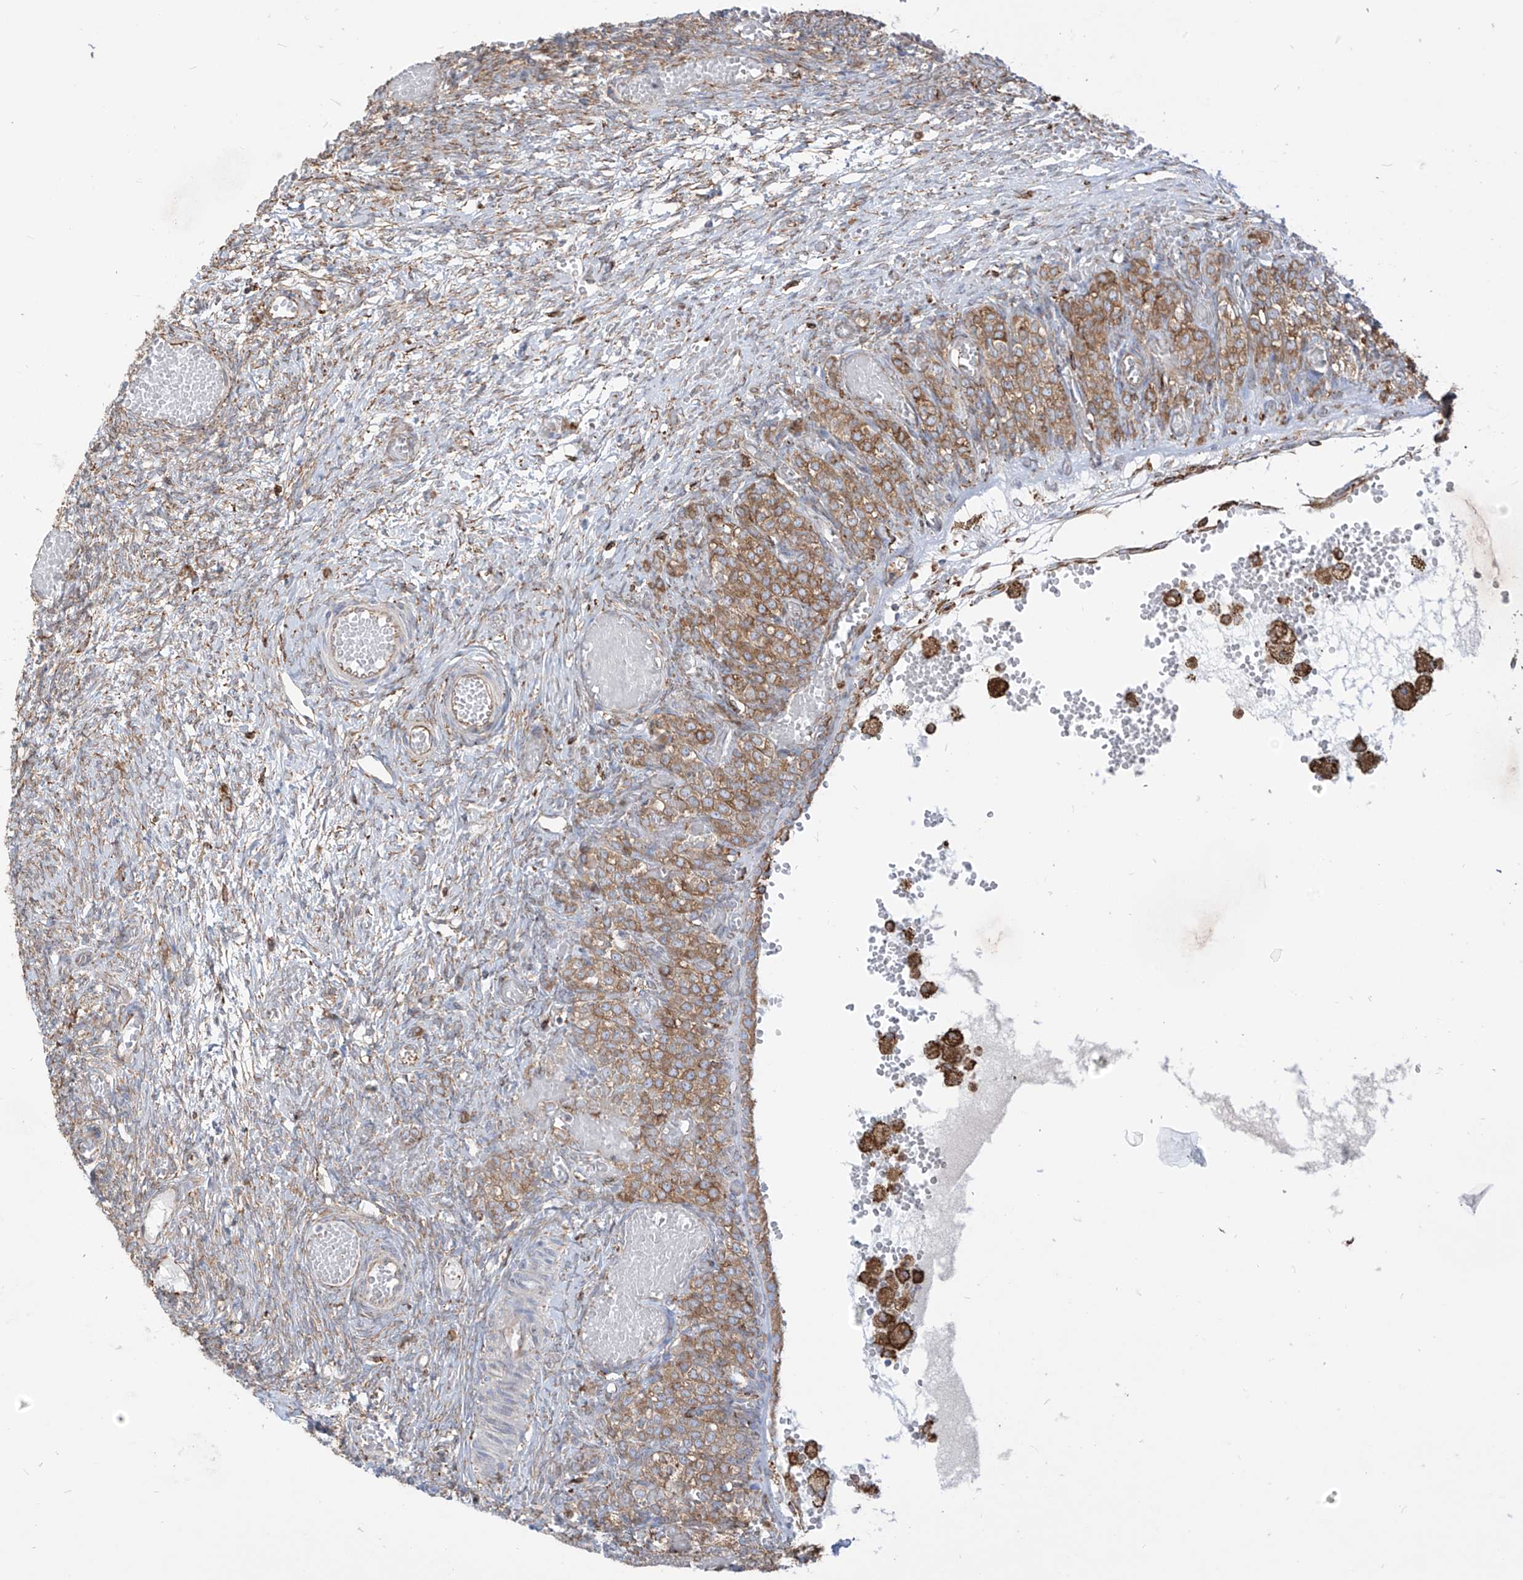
{"staining": {"intensity": "moderate", "quantity": "25%-75%", "location": "cytoplasmic/membranous"}, "tissue": "ovary", "cell_type": "Ovarian stroma cells", "image_type": "normal", "snomed": [{"axis": "morphology", "description": "Adenocarcinoma, NOS"}, {"axis": "topography", "description": "Endometrium"}], "caption": "IHC (DAB (3,3'-diaminobenzidine)) staining of unremarkable ovary reveals moderate cytoplasmic/membranous protein expression in approximately 25%-75% of ovarian stroma cells.", "gene": "PDIA6", "patient": {"sex": "female", "age": 32}}